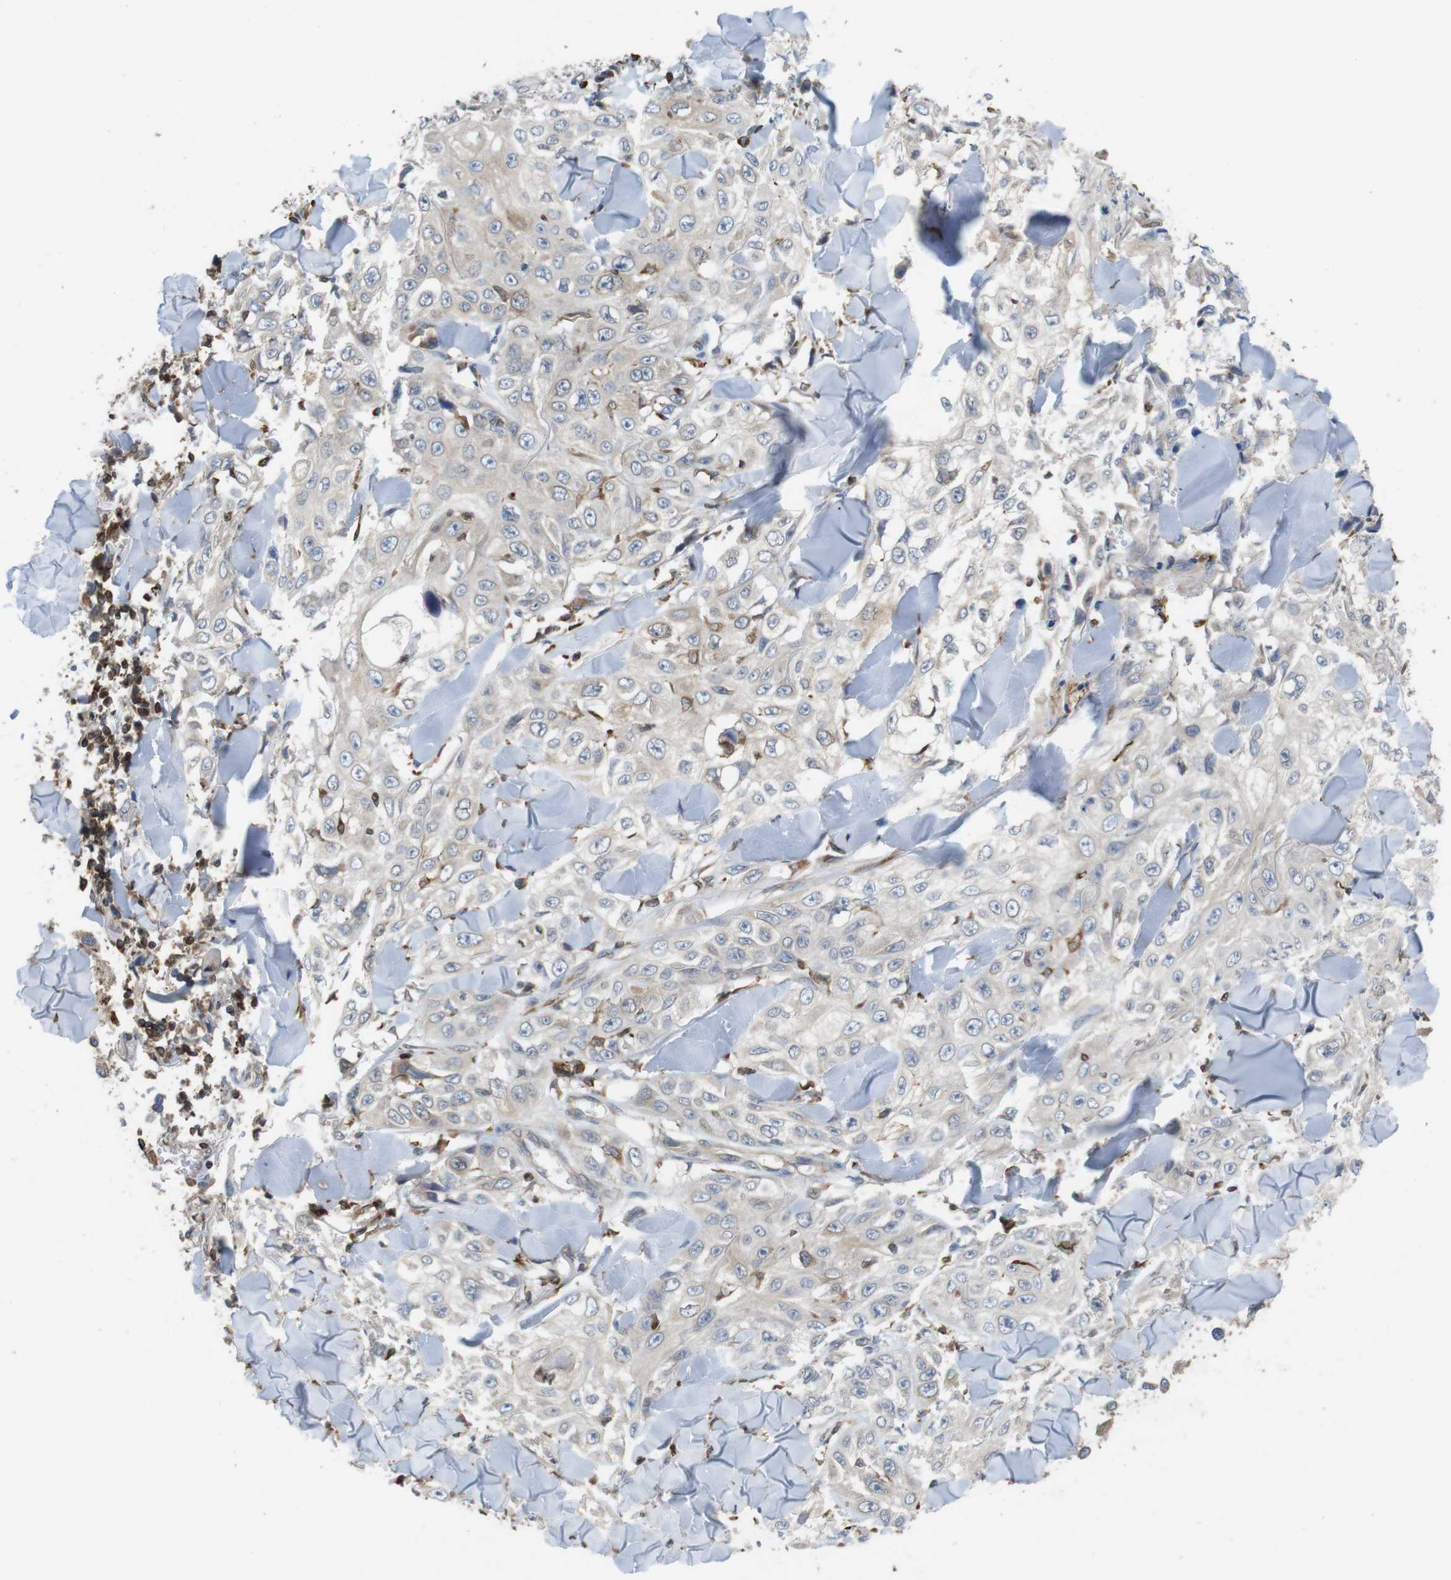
{"staining": {"intensity": "weak", "quantity": "<25%", "location": "cytoplasmic/membranous"}, "tissue": "skin cancer", "cell_type": "Tumor cells", "image_type": "cancer", "snomed": [{"axis": "morphology", "description": "Squamous cell carcinoma, NOS"}, {"axis": "topography", "description": "Skin"}], "caption": "Immunohistochemistry photomicrograph of human squamous cell carcinoma (skin) stained for a protein (brown), which shows no staining in tumor cells.", "gene": "ARL6IP5", "patient": {"sex": "male", "age": 86}}